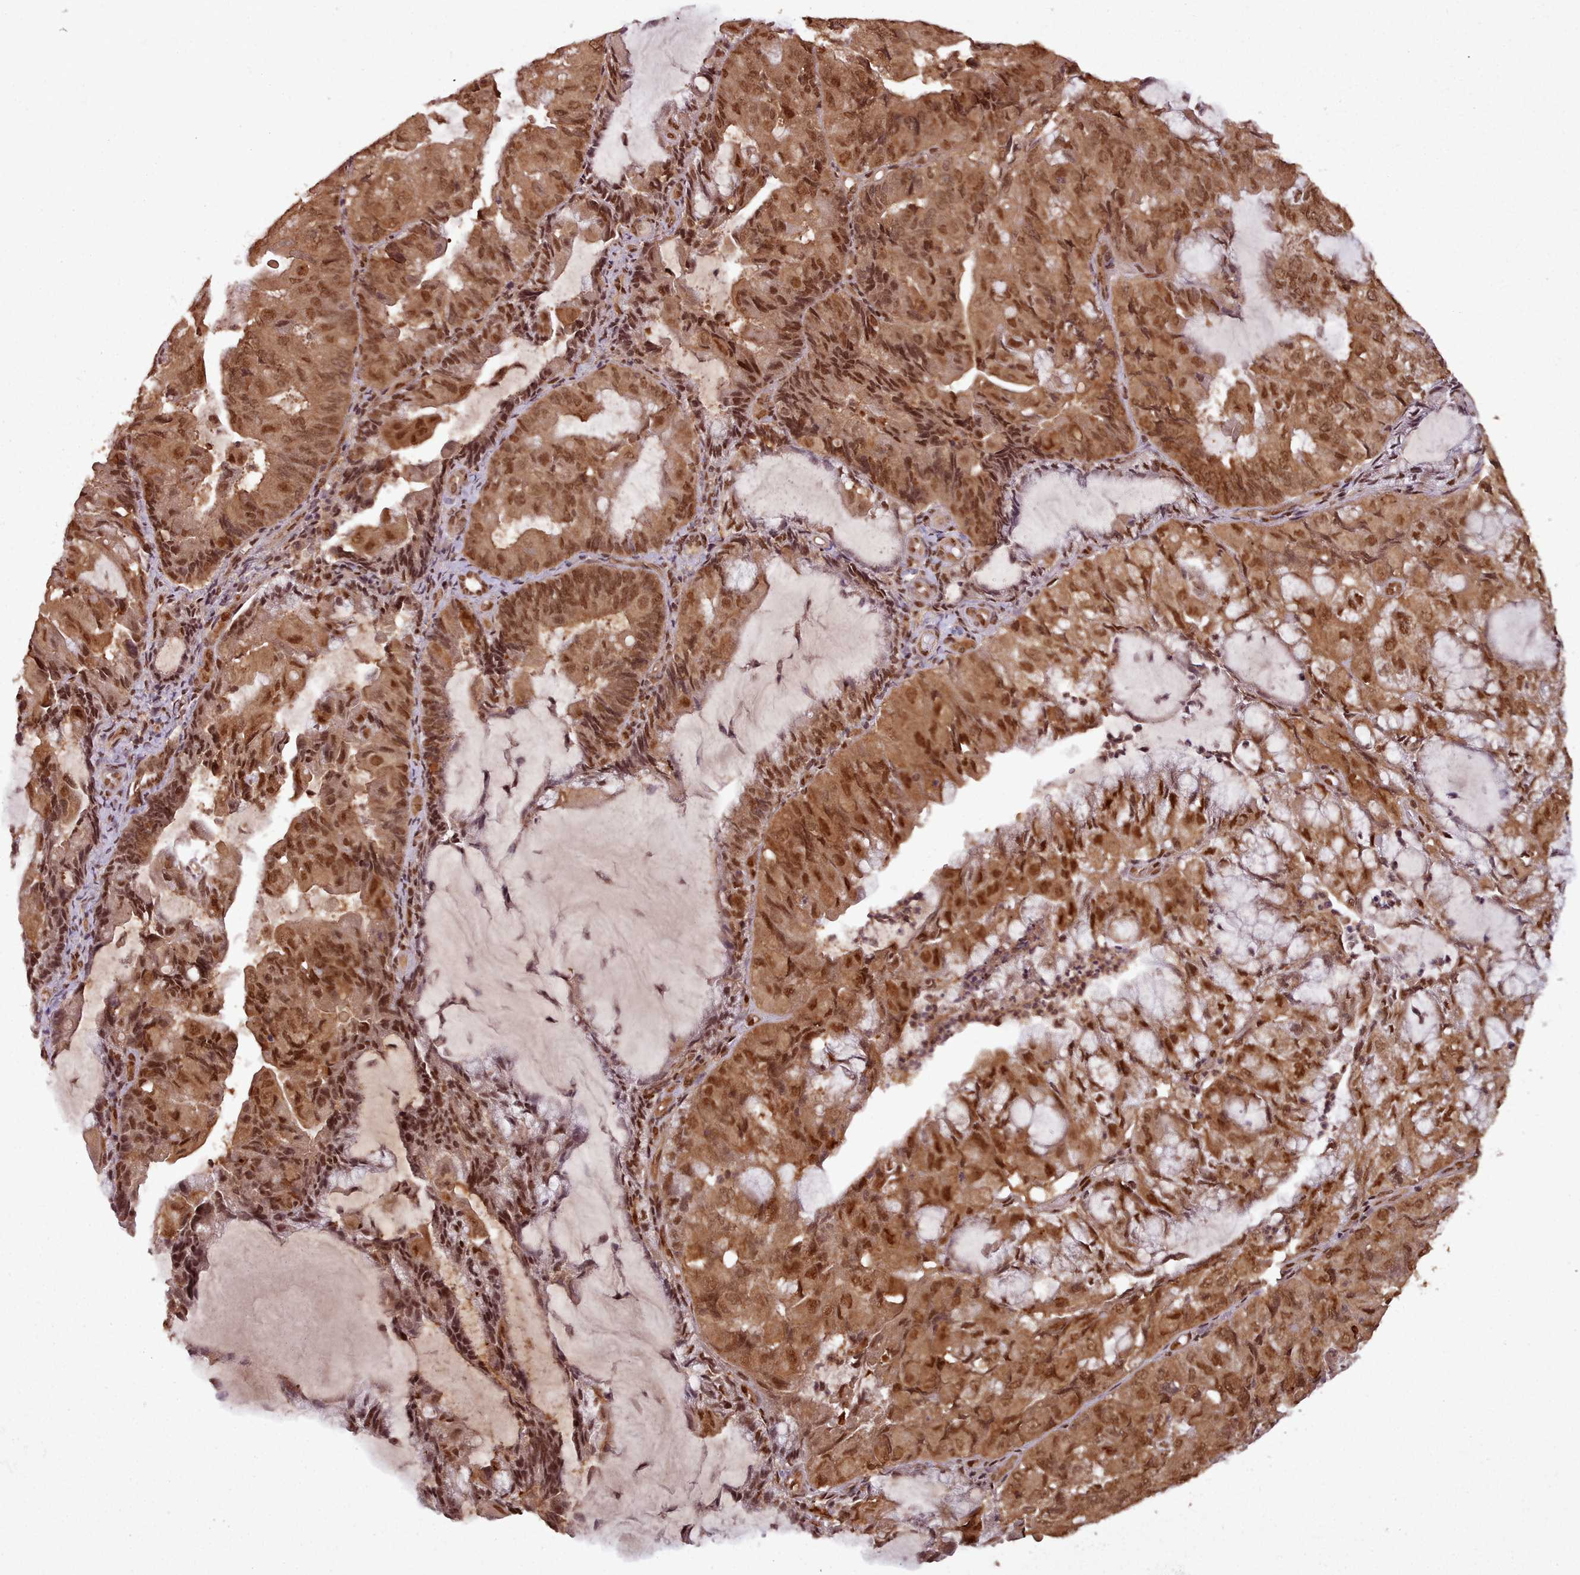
{"staining": {"intensity": "moderate", "quantity": ">75%", "location": "cytoplasmic/membranous,nuclear"}, "tissue": "endometrial cancer", "cell_type": "Tumor cells", "image_type": "cancer", "snomed": [{"axis": "morphology", "description": "Adenocarcinoma, NOS"}, {"axis": "topography", "description": "Endometrium"}], "caption": "This is an image of IHC staining of endometrial adenocarcinoma, which shows moderate staining in the cytoplasmic/membranous and nuclear of tumor cells.", "gene": "RPS27A", "patient": {"sex": "female", "age": 81}}